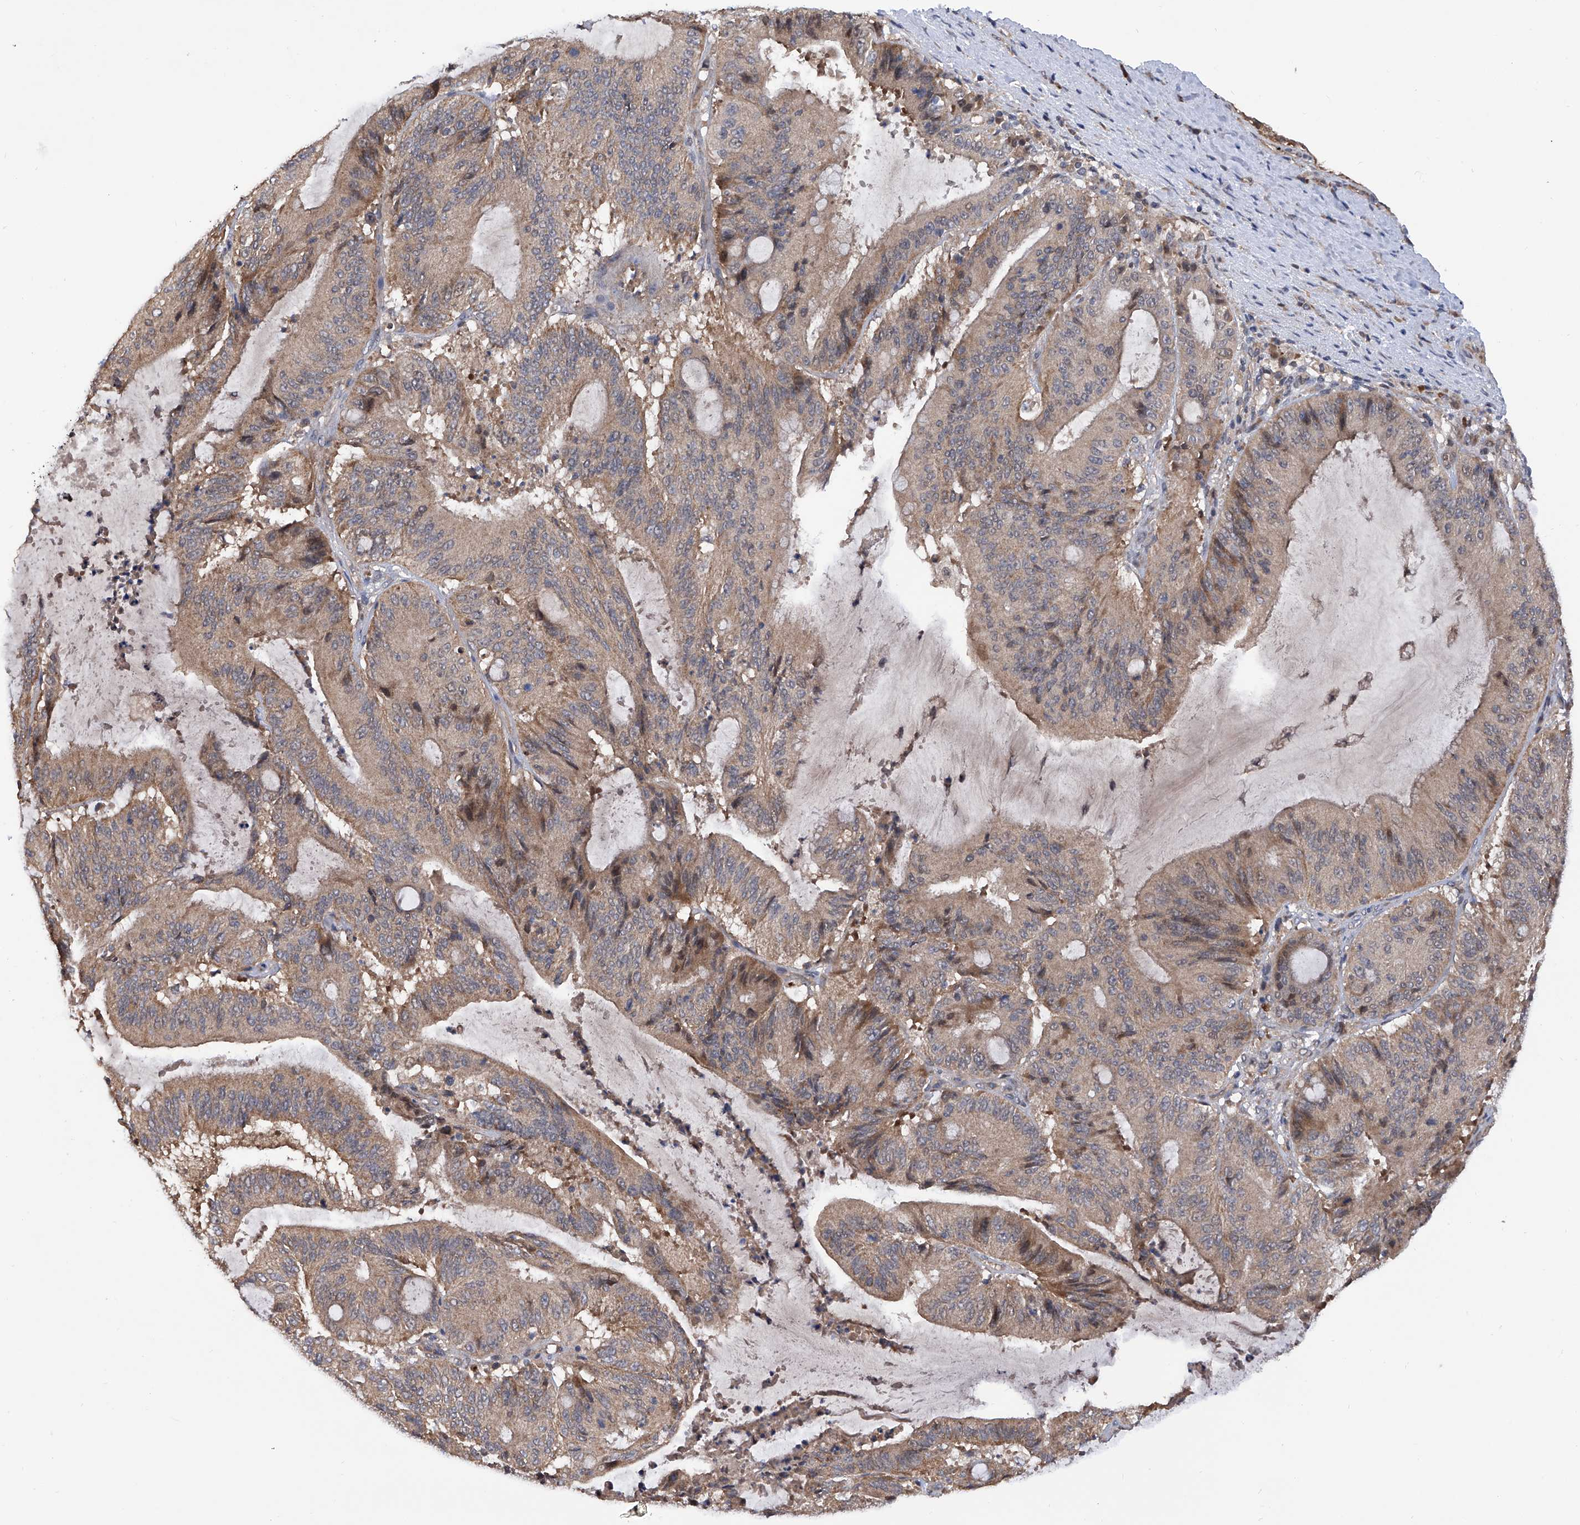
{"staining": {"intensity": "weak", "quantity": ">75%", "location": "cytoplasmic/membranous"}, "tissue": "liver cancer", "cell_type": "Tumor cells", "image_type": "cancer", "snomed": [{"axis": "morphology", "description": "Normal tissue, NOS"}, {"axis": "morphology", "description": "Cholangiocarcinoma"}, {"axis": "topography", "description": "Liver"}, {"axis": "topography", "description": "Peripheral nerve tissue"}], "caption": "An image of human liver cholangiocarcinoma stained for a protein shows weak cytoplasmic/membranous brown staining in tumor cells. Using DAB (3,3'-diaminobenzidine) (brown) and hematoxylin (blue) stains, captured at high magnification using brightfield microscopy.", "gene": "USP45", "patient": {"sex": "female", "age": 73}}